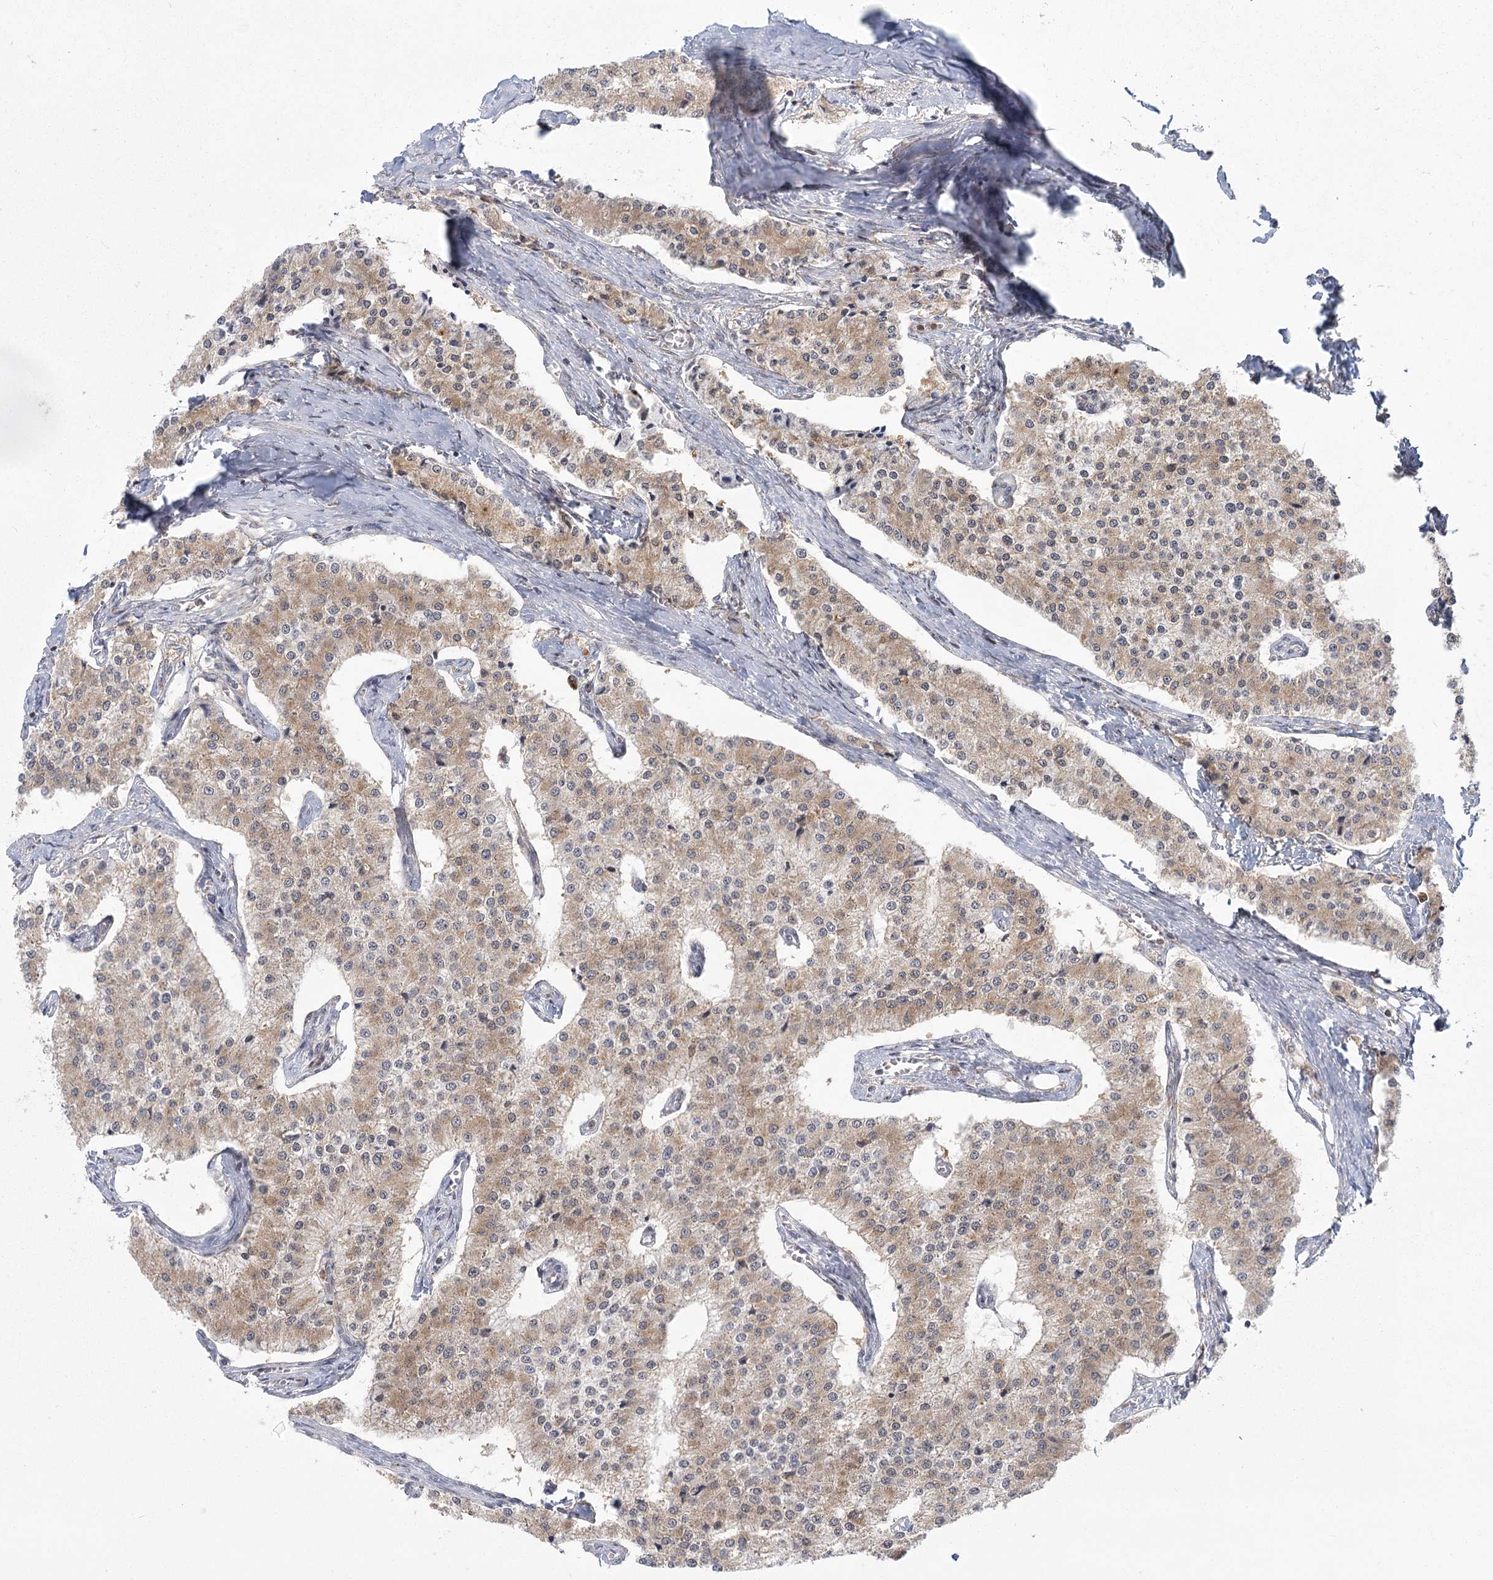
{"staining": {"intensity": "weak", "quantity": ">75%", "location": "cytoplasmic/membranous"}, "tissue": "carcinoid", "cell_type": "Tumor cells", "image_type": "cancer", "snomed": [{"axis": "morphology", "description": "Carcinoid, malignant, NOS"}, {"axis": "topography", "description": "Colon"}], "caption": "Brown immunohistochemical staining in malignant carcinoid exhibits weak cytoplasmic/membranous staining in about >75% of tumor cells.", "gene": "LACTB", "patient": {"sex": "female", "age": 52}}